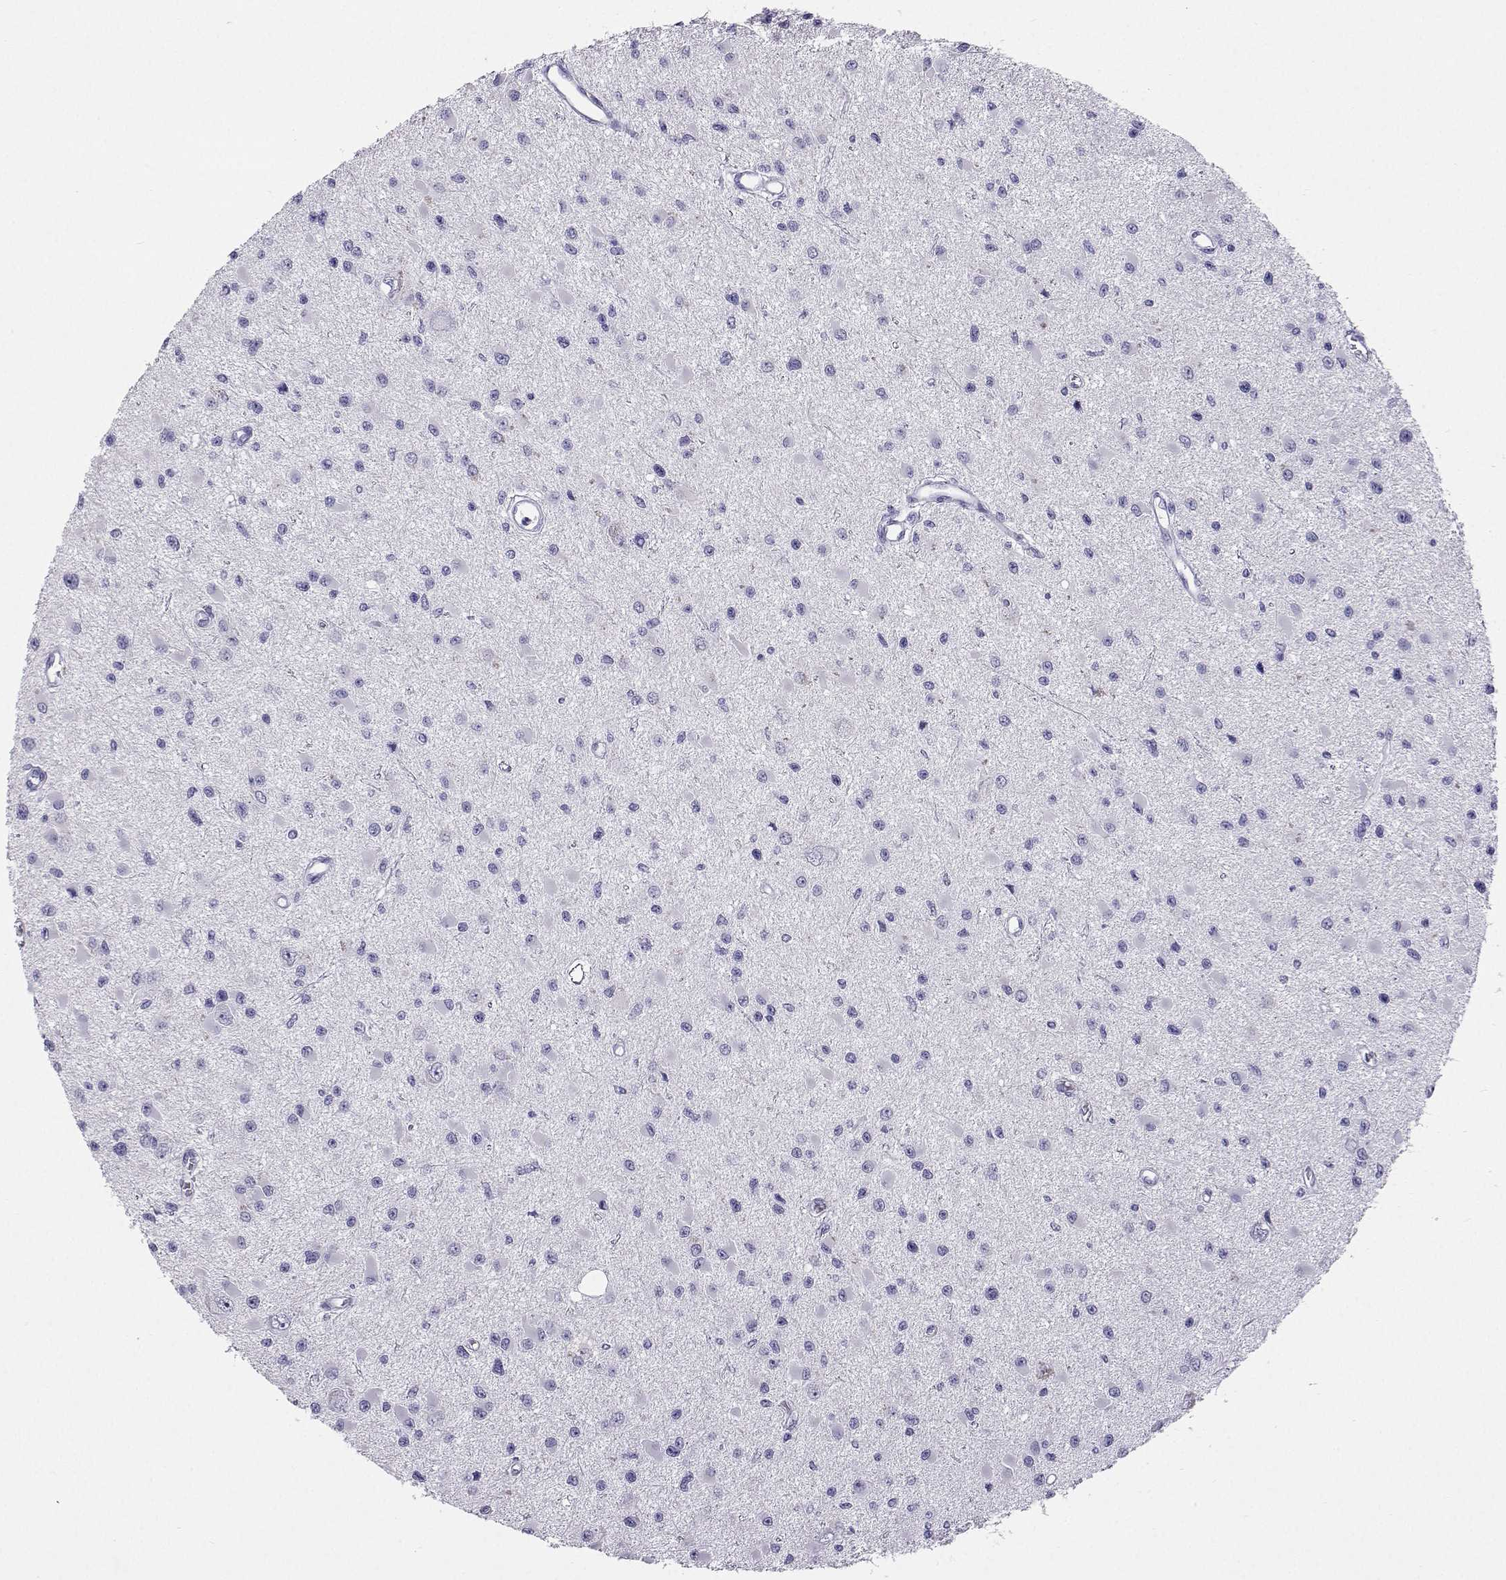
{"staining": {"intensity": "negative", "quantity": "none", "location": "none"}, "tissue": "glioma", "cell_type": "Tumor cells", "image_type": "cancer", "snomed": [{"axis": "morphology", "description": "Glioma, malignant, High grade"}, {"axis": "topography", "description": "Brain"}], "caption": "The photomicrograph shows no significant positivity in tumor cells of high-grade glioma (malignant).", "gene": "PLIN4", "patient": {"sex": "male", "age": 54}}